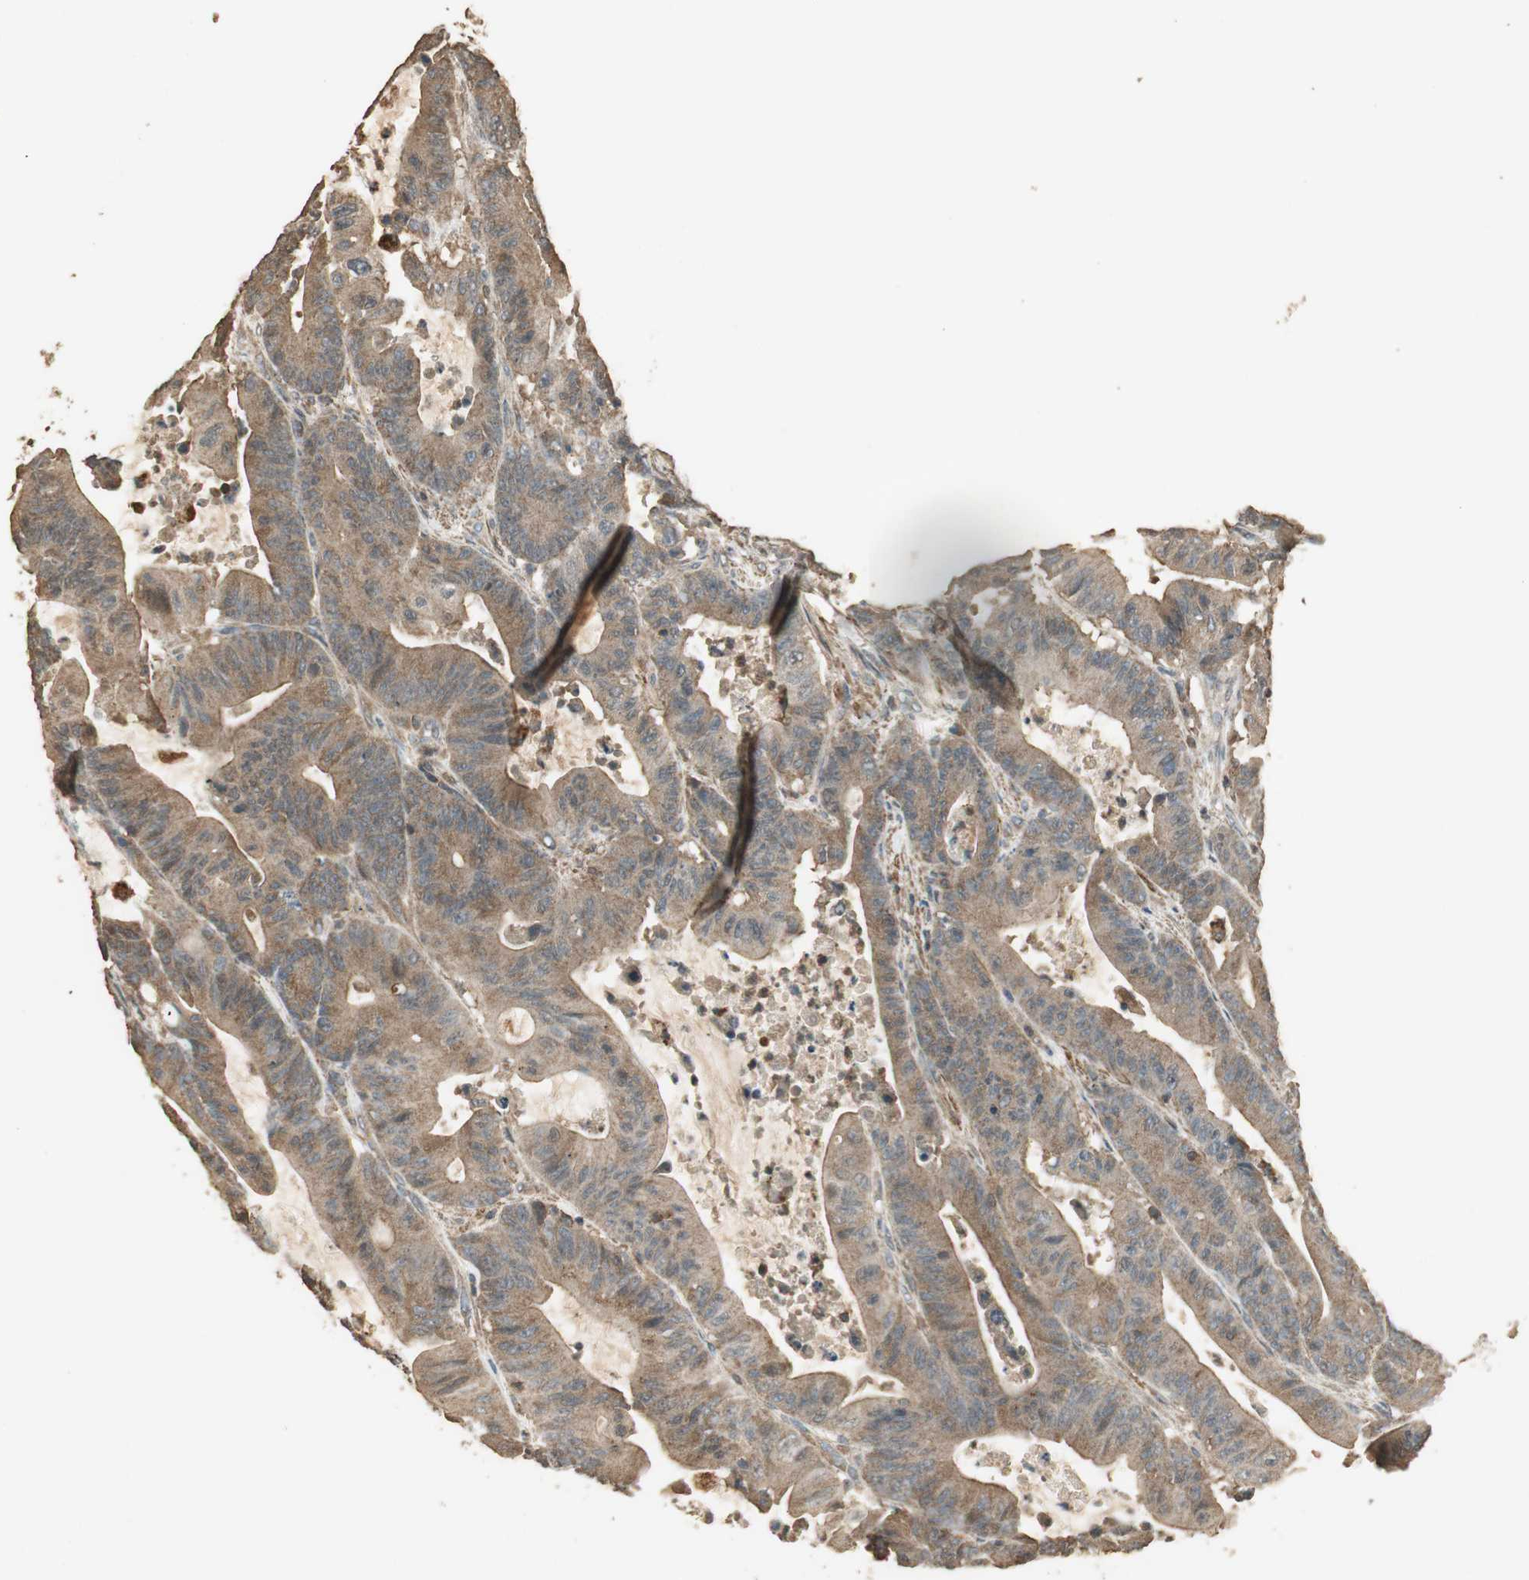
{"staining": {"intensity": "strong", "quantity": ">75%", "location": "cytoplasmic/membranous"}, "tissue": "colorectal cancer", "cell_type": "Tumor cells", "image_type": "cancer", "snomed": [{"axis": "morphology", "description": "Adenocarcinoma, NOS"}, {"axis": "topography", "description": "Colon"}], "caption": "Brown immunohistochemical staining in human adenocarcinoma (colorectal) demonstrates strong cytoplasmic/membranous staining in about >75% of tumor cells.", "gene": "USP2", "patient": {"sex": "female", "age": 84}}